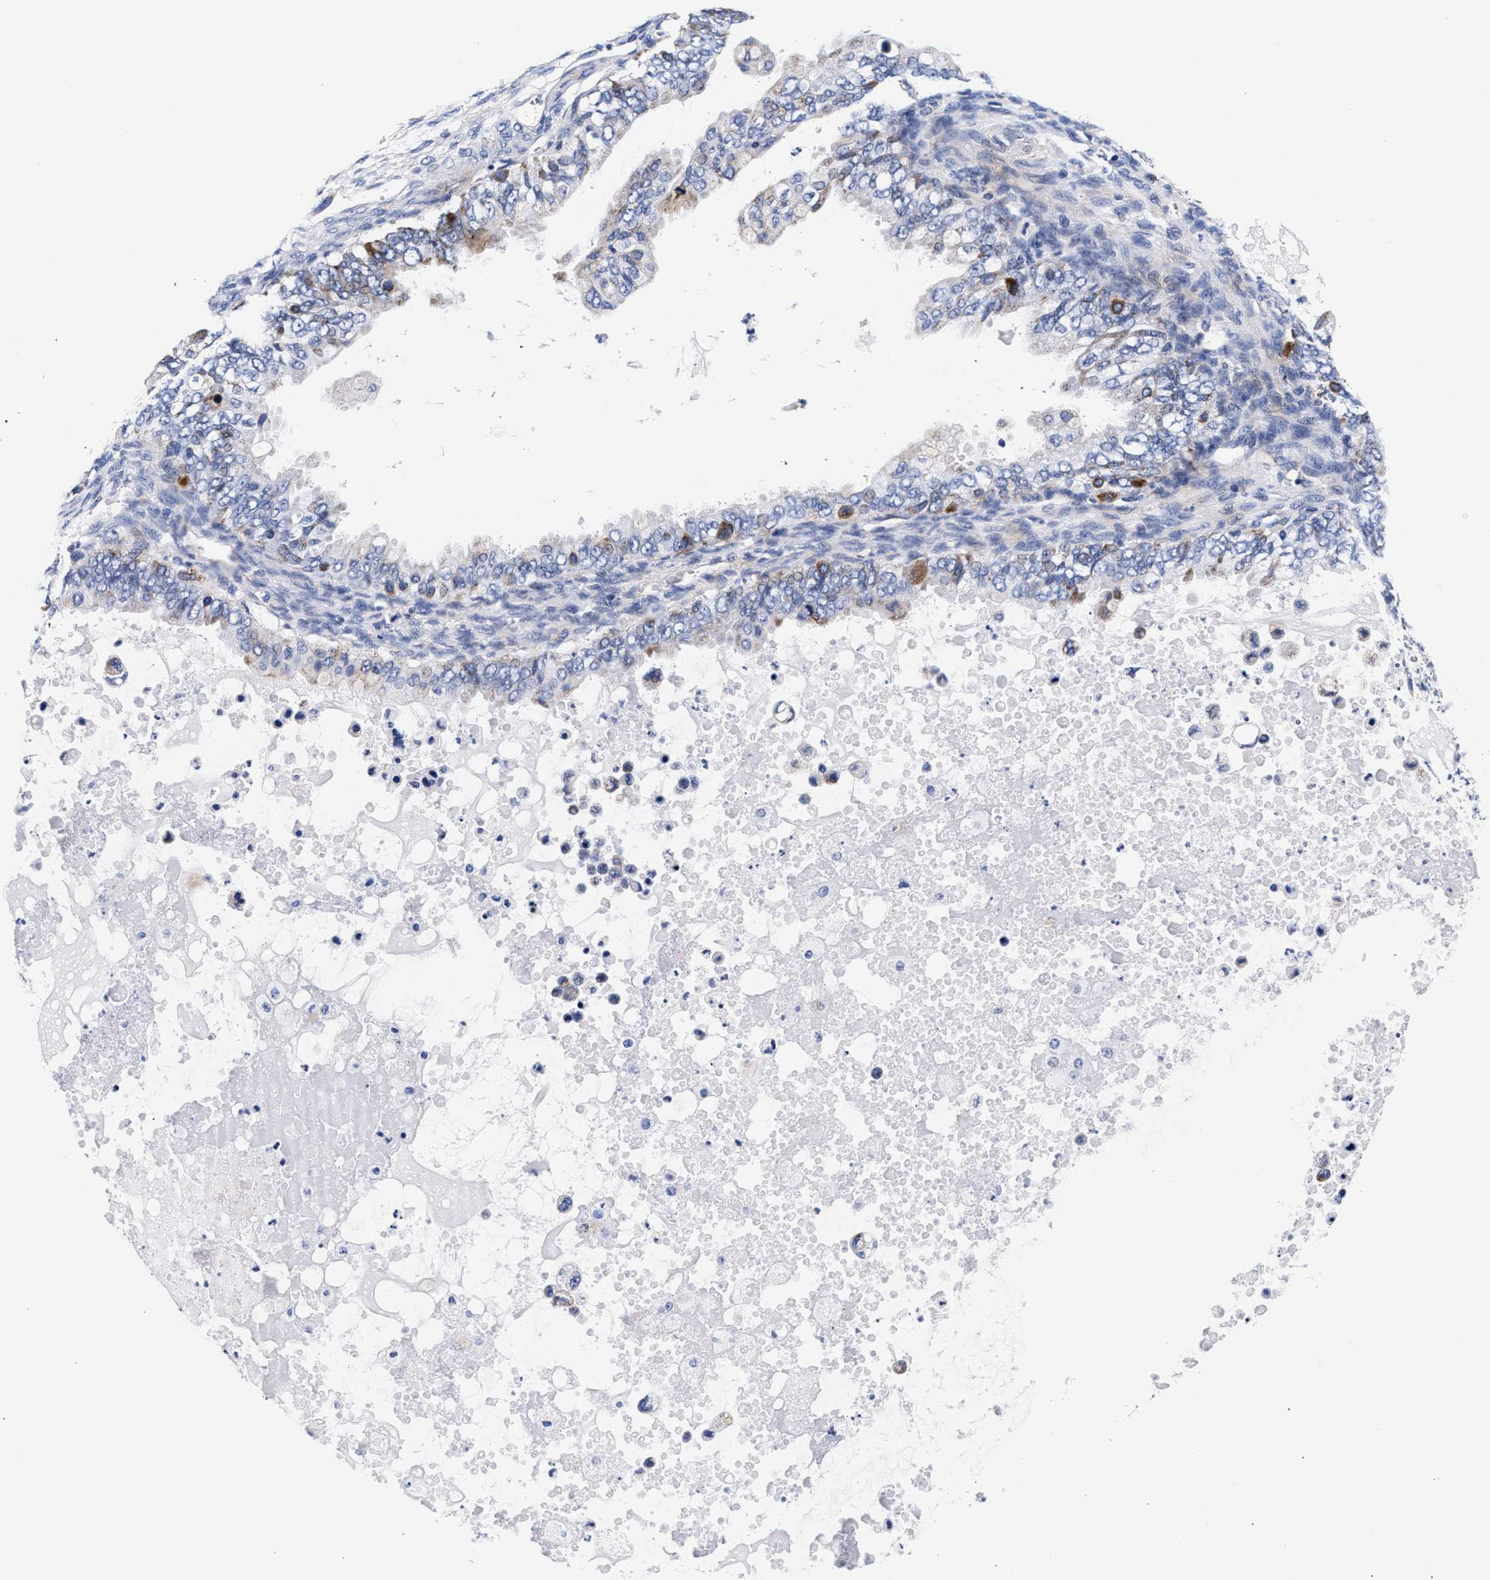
{"staining": {"intensity": "moderate", "quantity": "<25%", "location": "cytoplasmic/membranous"}, "tissue": "ovarian cancer", "cell_type": "Tumor cells", "image_type": "cancer", "snomed": [{"axis": "morphology", "description": "Cystadenocarcinoma, mucinous, NOS"}, {"axis": "topography", "description": "Ovary"}], "caption": "Human ovarian mucinous cystadenocarcinoma stained with a protein marker displays moderate staining in tumor cells.", "gene": "RAB3B", "patient": {"sex": "female", "age": 80}}